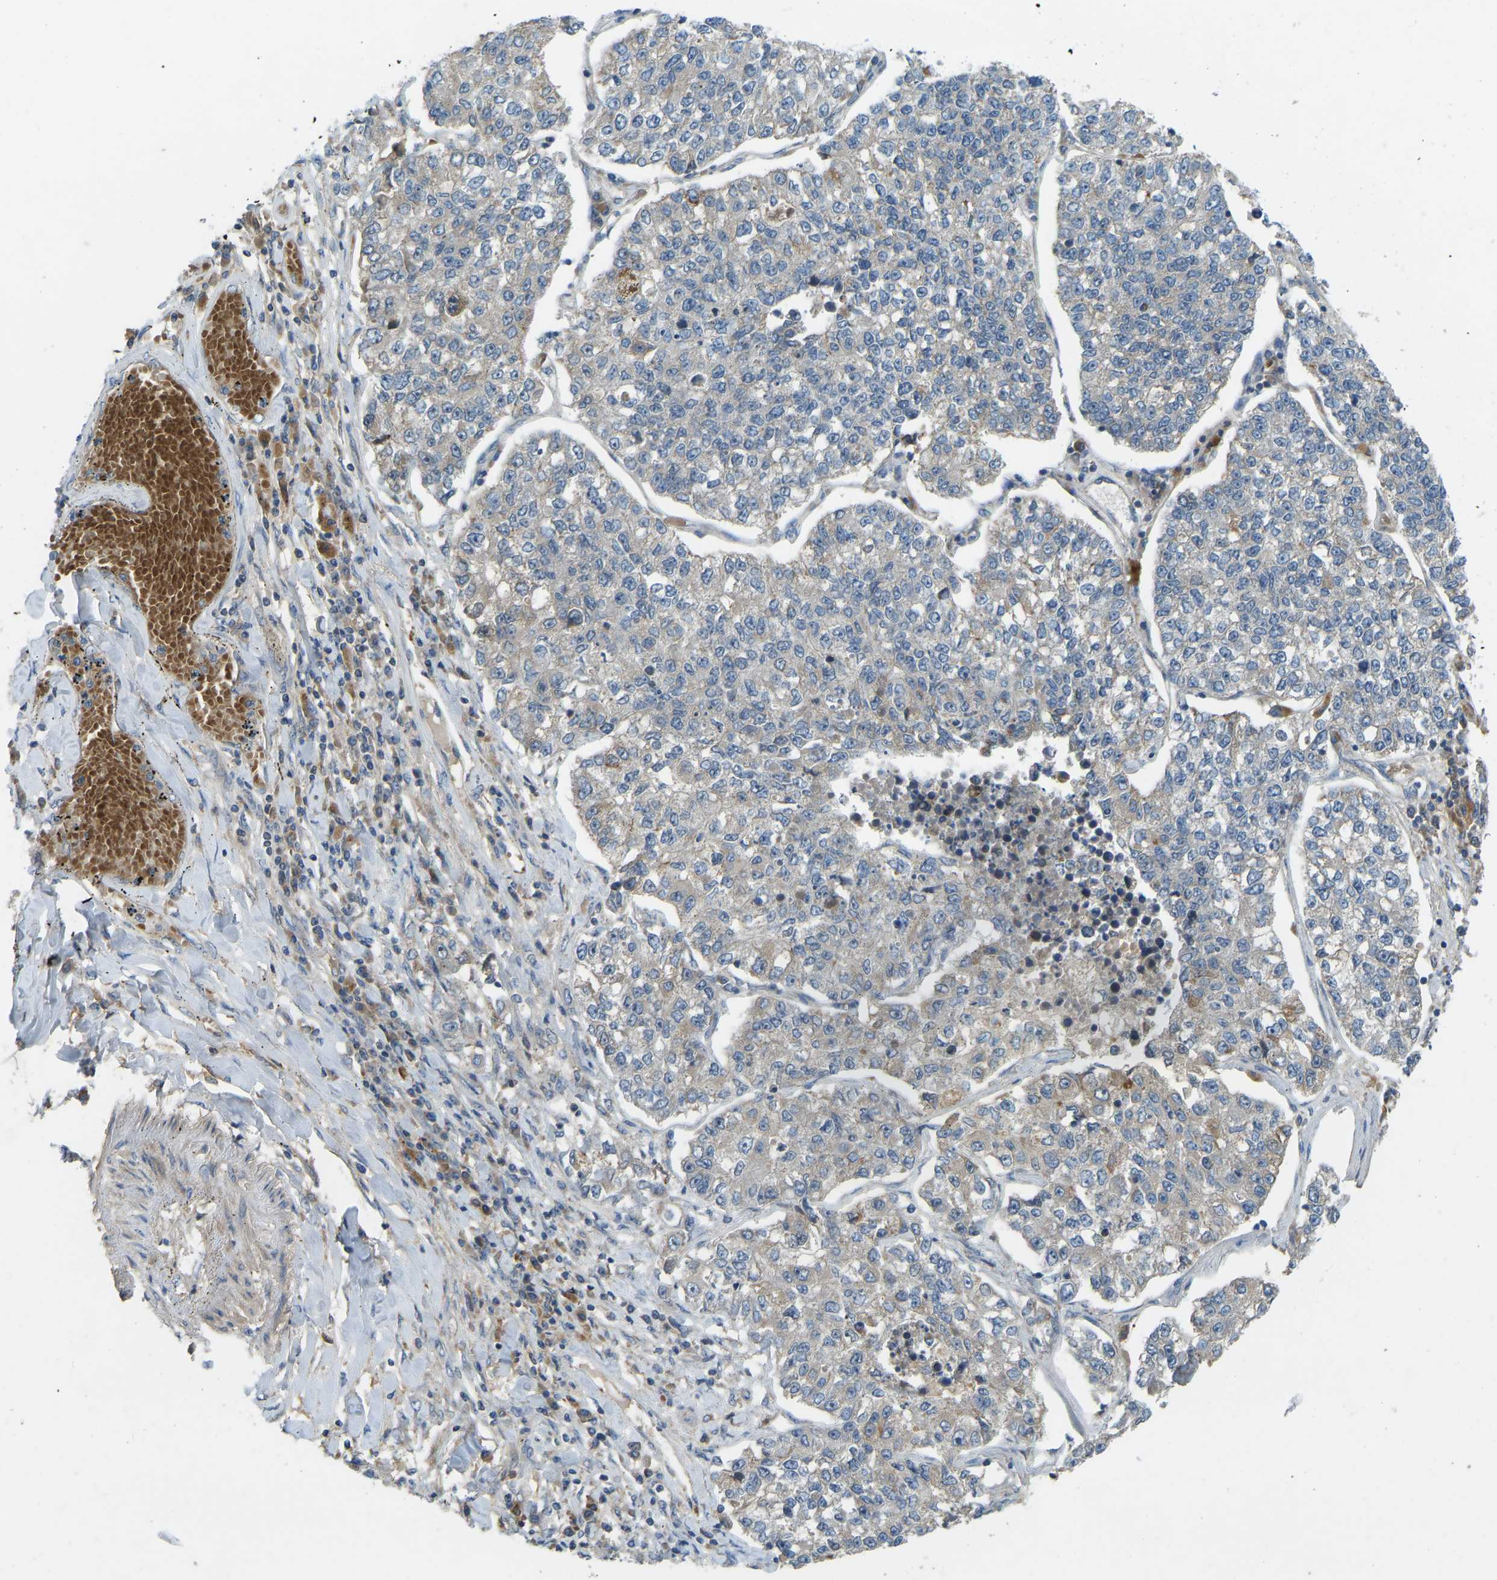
{"staining": {"intensity": "weak", "quantity": "<25%", "location": "cytoplasmic/membranous"}, "tissue": "lung cancer", "cell_type": "Tumor cells", "image_type": "cancer", "snomed": [{"axis": "morphology", "description": "Adenocarcinoma, NOS"}, {"axis": "topography", "description": "Lung"}], "caption": "Immunohistochemistry (IHC) photomicrograph of neoplastic tissue: human lung cancer stained with DAB demonstrates no significant protein expression in tumor cells.", "gene": "ZNF71", "patient": {"sex": "male", "age": 49}}